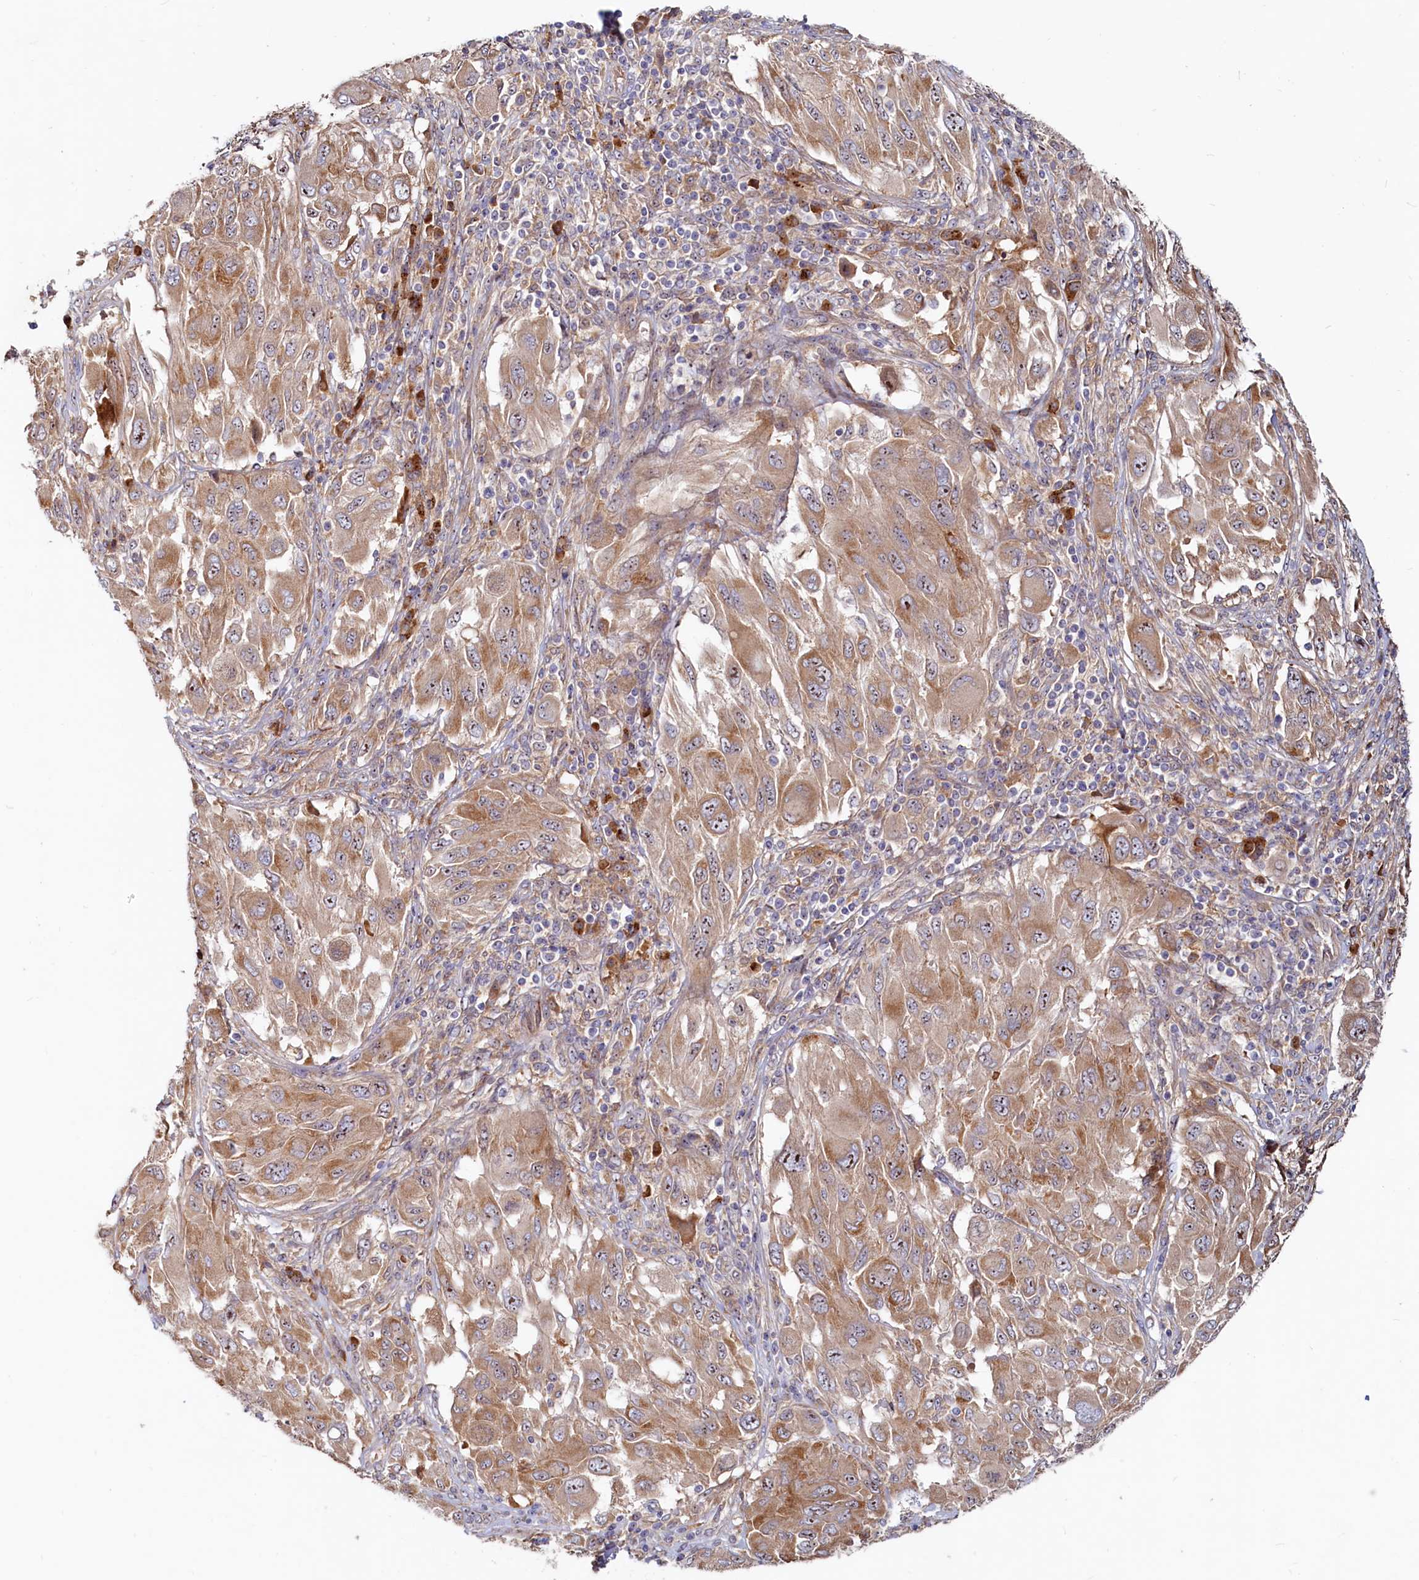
{"staining": {"intensity": "moderate", "quantity": ">75%", "location": "cytoplasmic/membranous,nuclear"}, "tissue": "melanoma", "cell_type": "Tumor cells", "image_type": "cancer", "snomed": [{"axis": "morphology", "description": "Malignant melanoma, NOS"}, {"axis": "topography", "description": "Skin"}], "caption": "The histopathology image shows immunohistochemical staining of malignant melanoma. There is moderate cytoplasmic/membranous and nuclear positivity is present in approximately >75% of tumor cells.", "gene": "RGS7BP", "patient": {"sex": "female", "age": 91}}